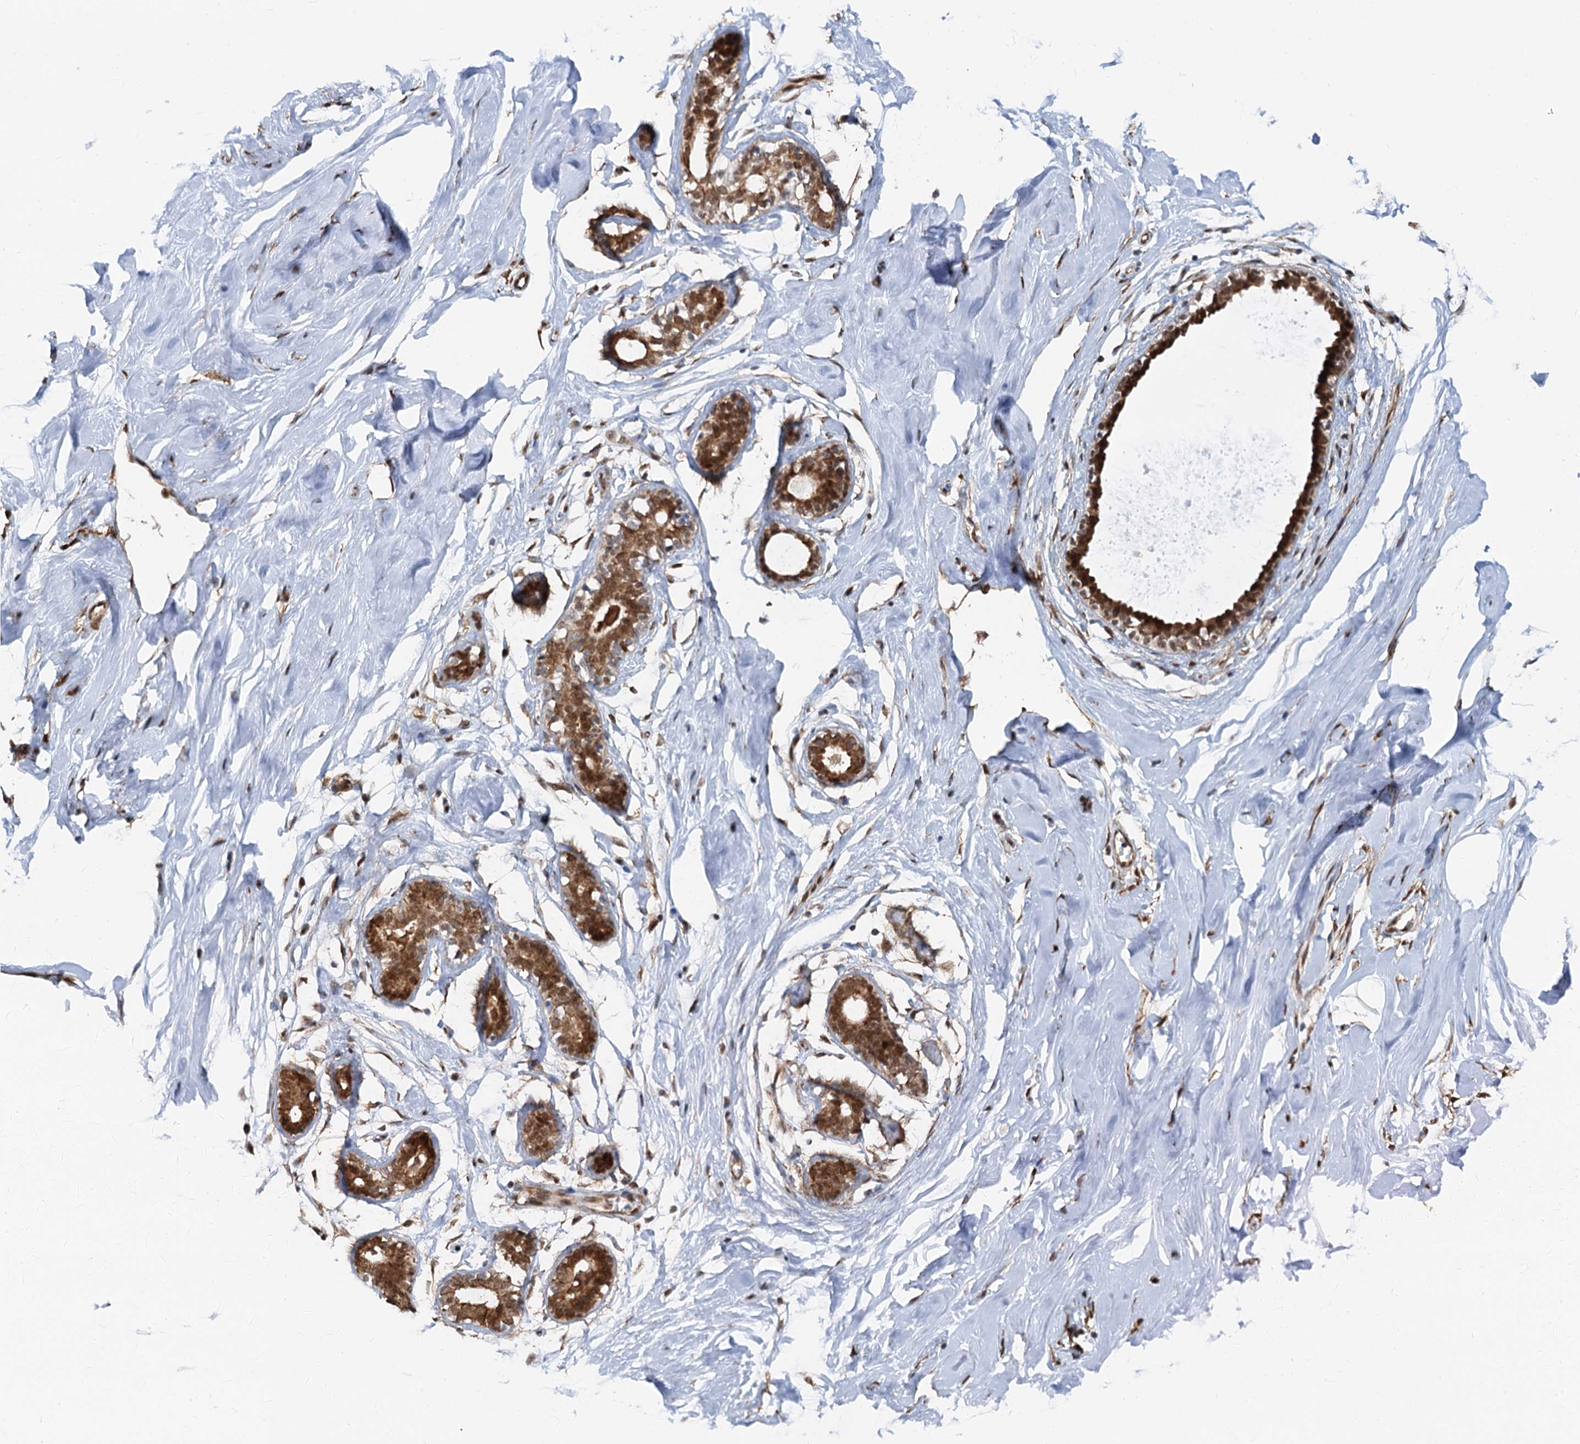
{"staining": {"intensity": "strong", "quantity": ">75%", "location": "nuclear"}, "tissue": "breast", "cell_type": "Adipocytes", "image_type": "normal", "snomed": [{"axis": "morphology", "description": "Normal tissue, NOS"}, {"axis": "morphology", "description": "Adenoma, NOS"}, {"axis": "topography", "description": "Breast"}], "caption": "Immunohistochemistry histopathology image of unremarkable breast stained for a protein (brown), which reveals high levels of strong nuclear positivity in approximately >75% of adipocytes.", "gene": "CFDP1", "patient": {"sex": "female", "age": 23}}